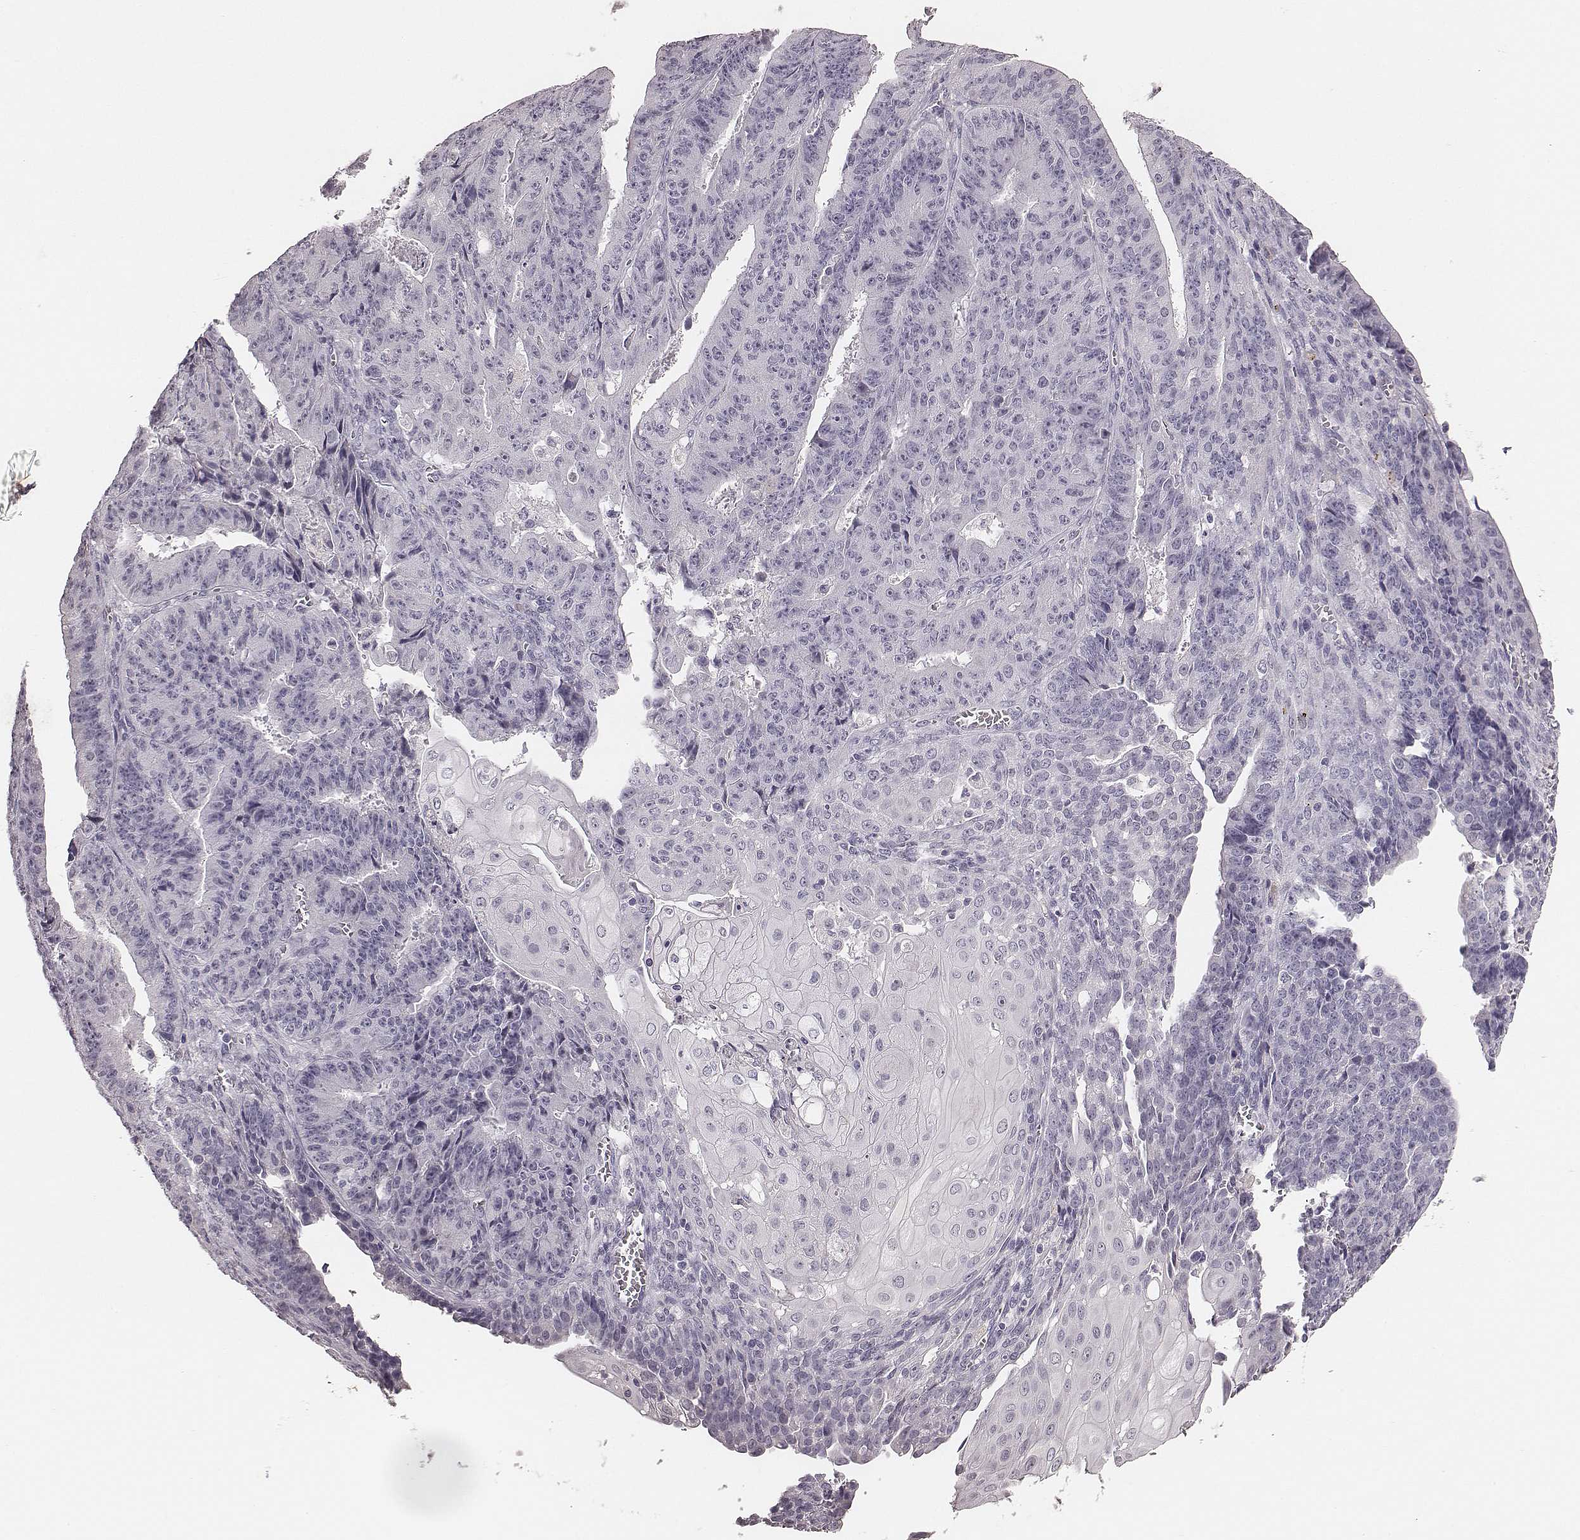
{"staining": {"intensity": "negative", "quantity": "none", "location": "none"}, "tissue": "ovarian cancer", "cell_type": "Tumor cells", "image_type": "cancer", "snomed": [{"axis": "morphology", "description": "Carcinoma, endometroid"}, {"axis": "topography", "description": "Ovary"}], "caption": "Ovarian endometroid carcinoma was stained to show a protein in brown. There is no significant expression in tumor cells. The staining was performed using DAB to visualize the protein expression in brown, while the nuclei were stained in blue with hematoxylin (Magnification: 20x).", "gene": "CSHL1", "patient": {"sex": "female", "age": 42}}